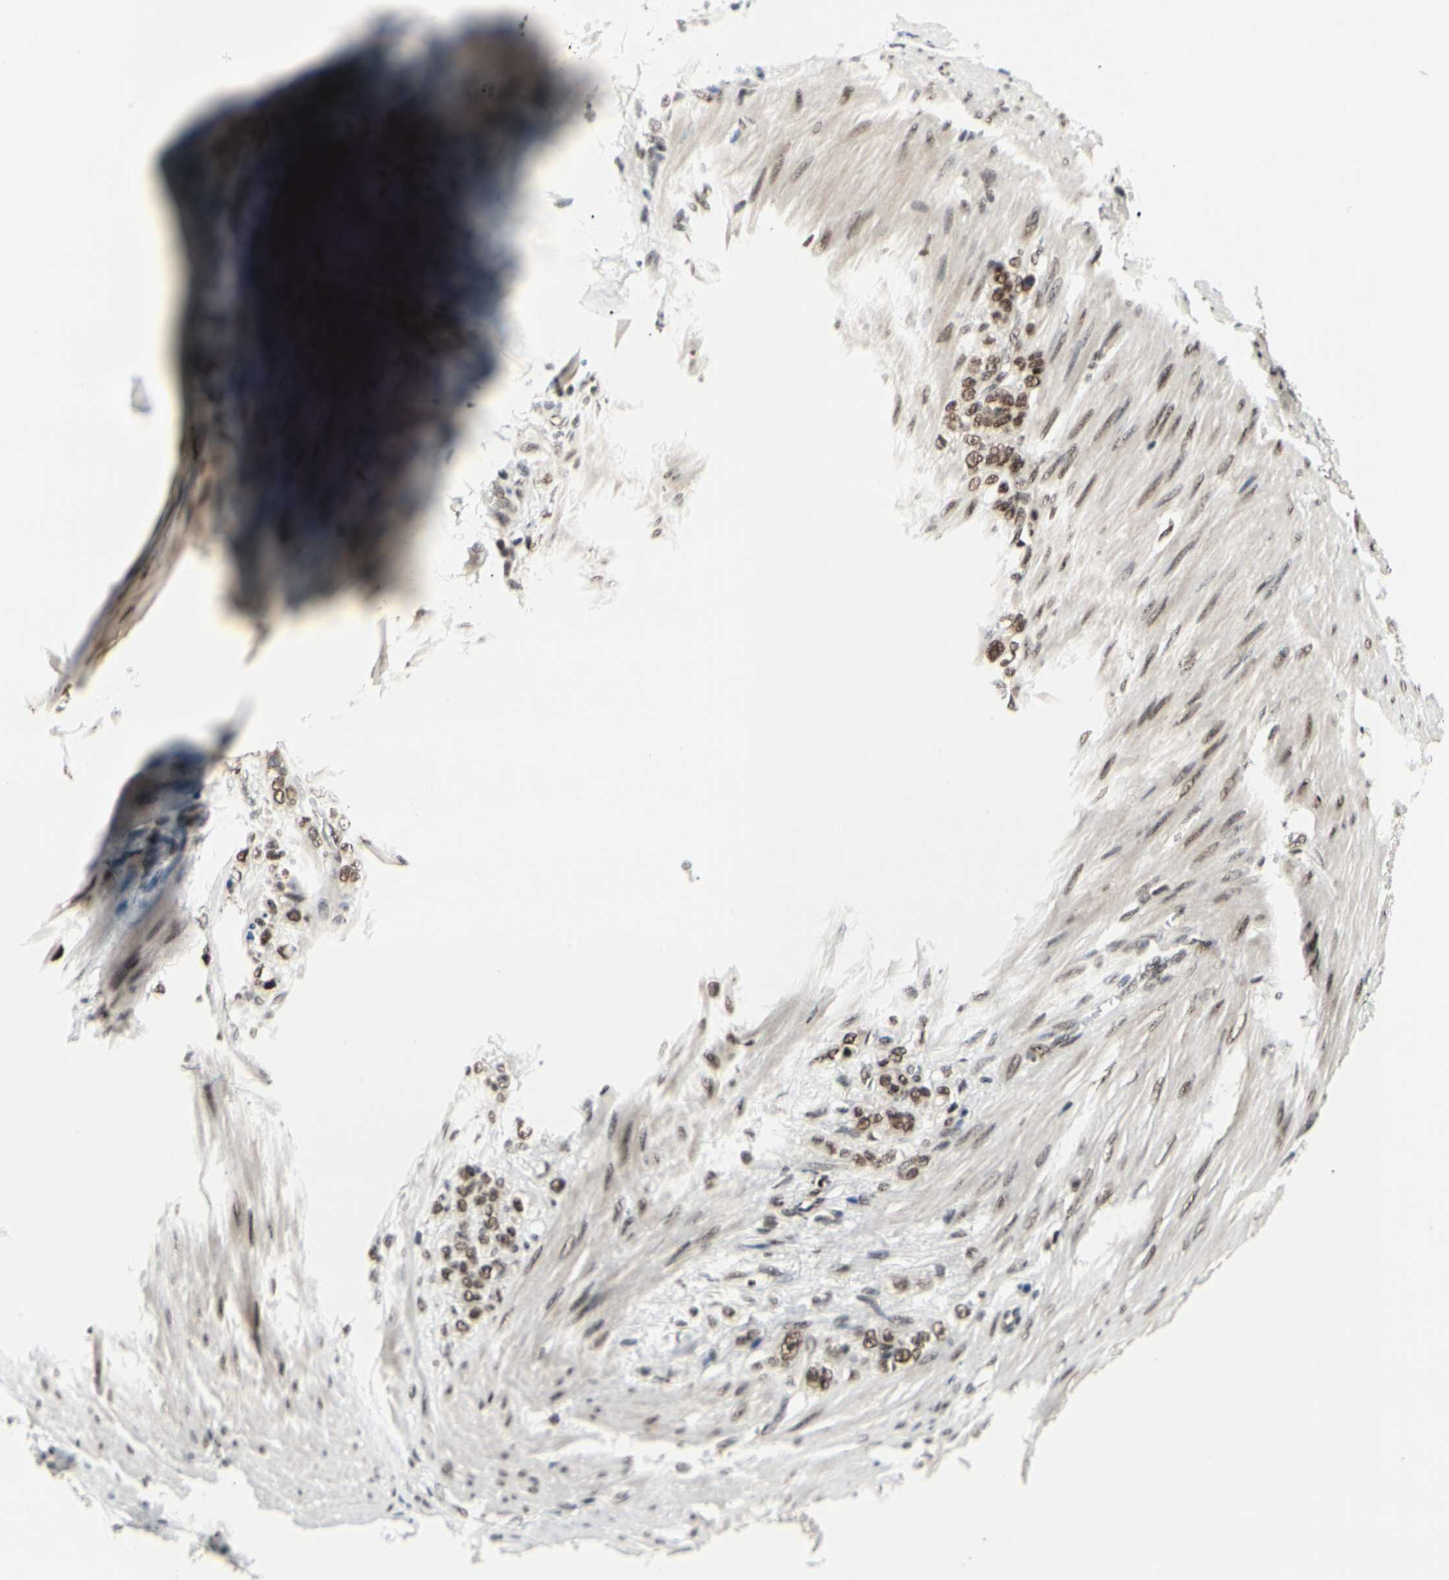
{"staining": {"intensity": "moderate", "quantity": ">75%", "location": "nuclear"}, "tissue": "stomach cancer", "cell_type": "Tumor cells", "image_type": "cancer", "snomed": [{"axis": "morphology", "description": "Adenocarcinoma, NOS"}, {"axis": "topography", "description": "Stomach"}], "caption": "Stomach cancer (adenocarcinoma) stained with DAB immunohistochemistry demonstrates medium levels of moderate nuclear positivity in approximately >75% of tumor cells.", "gene": "SRSF11", "patient": {"sex": "male", "age": 82}}